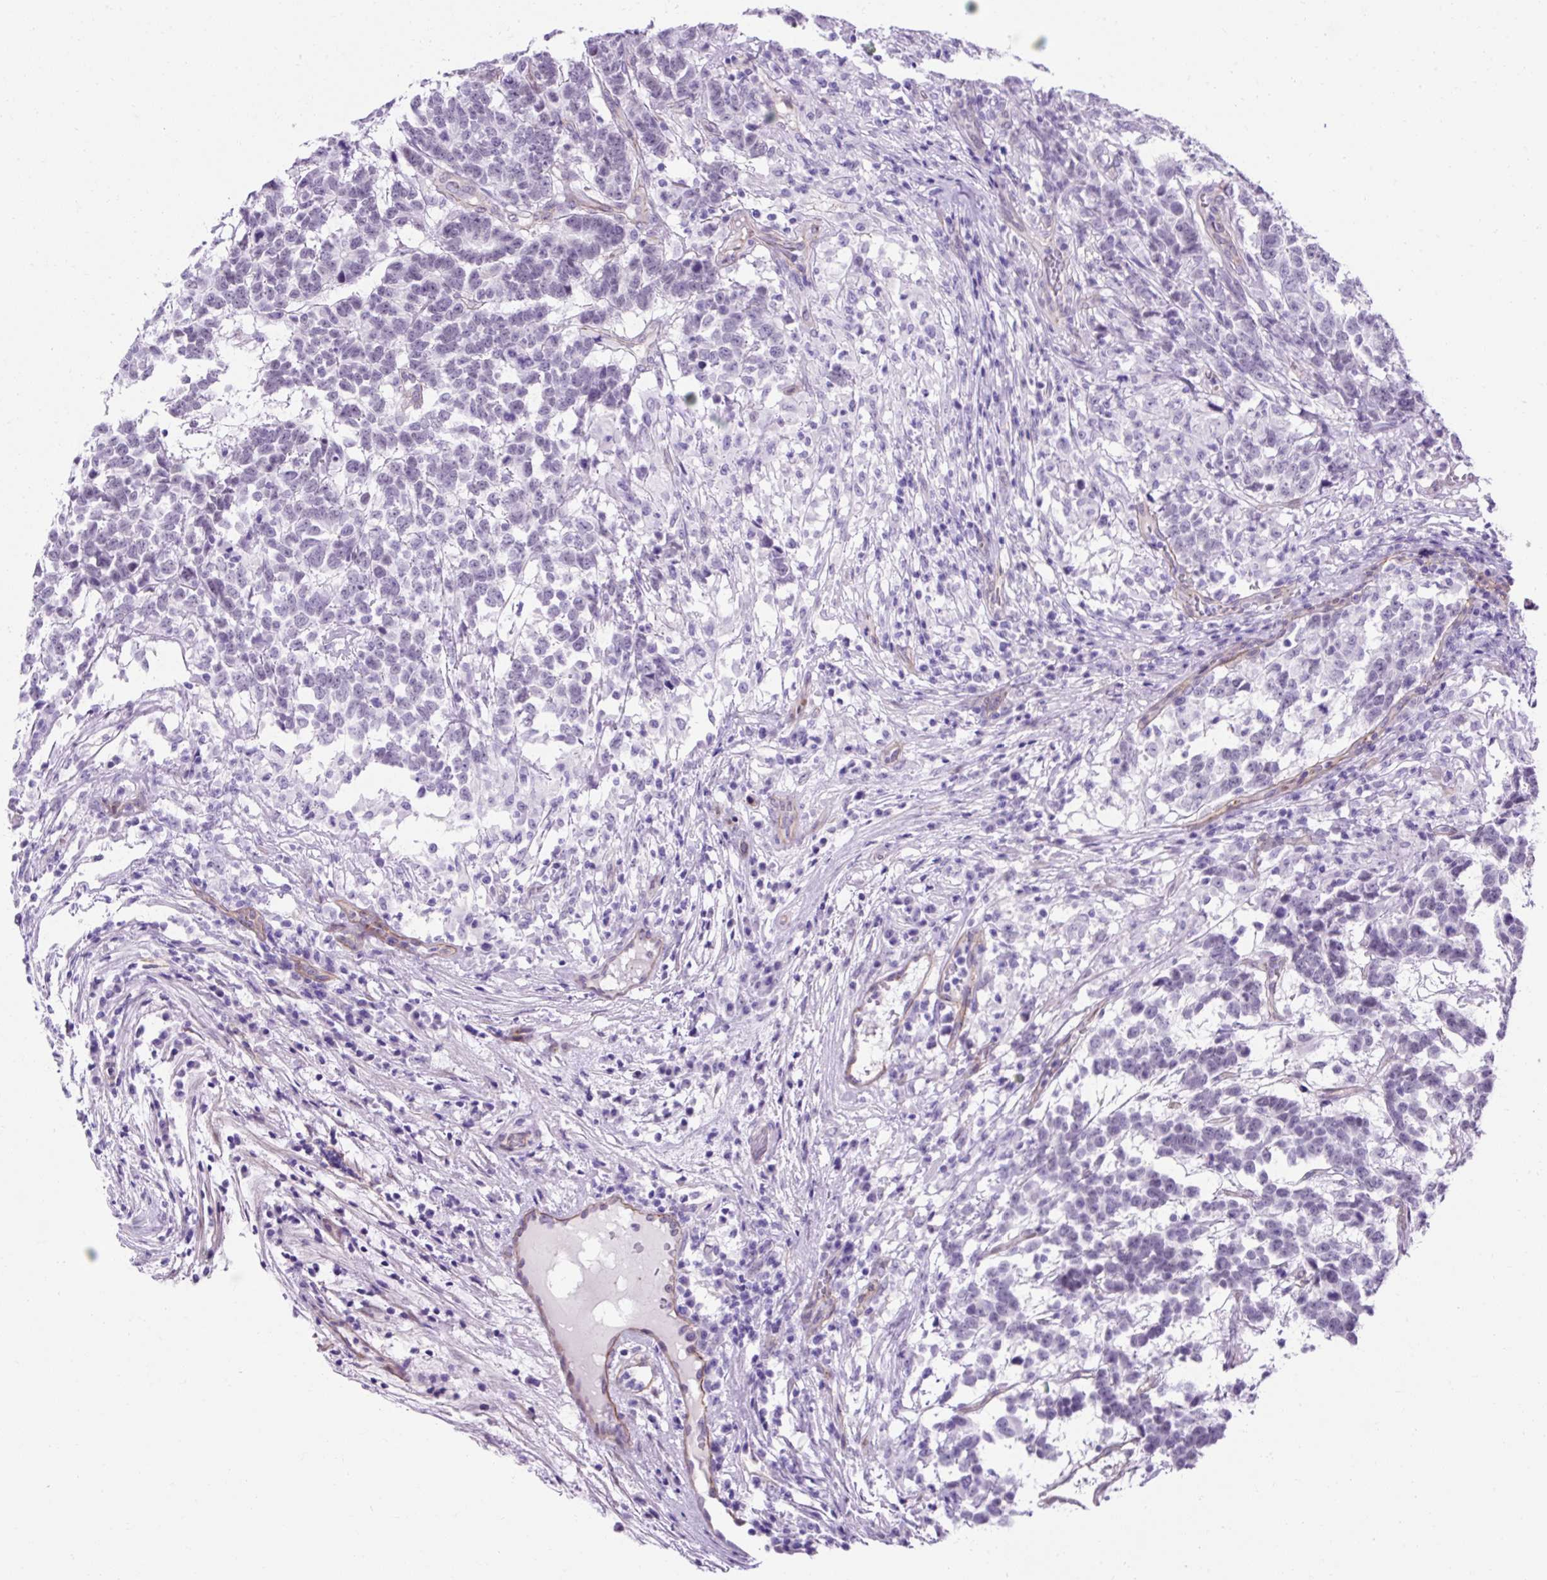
{"staining": {"intensity": "negative", "quantity": "none", "location": "none"}, "tissue": "testis cancer", "cell_type": "Tumor cells", "image_type": "cancer", "snomed": [{"axis": "morphology", "description": "Carcinoma, Embryonal, NOS"}, {"axis": "topography", "description": "Testis"}], "caption": "Micrograph shows no protein staining in tumor cells of testis cancer tissue. Nuclei are stained in blue.", "gene": "KRT12", "patient": {"sex": "male", "age": 26}}